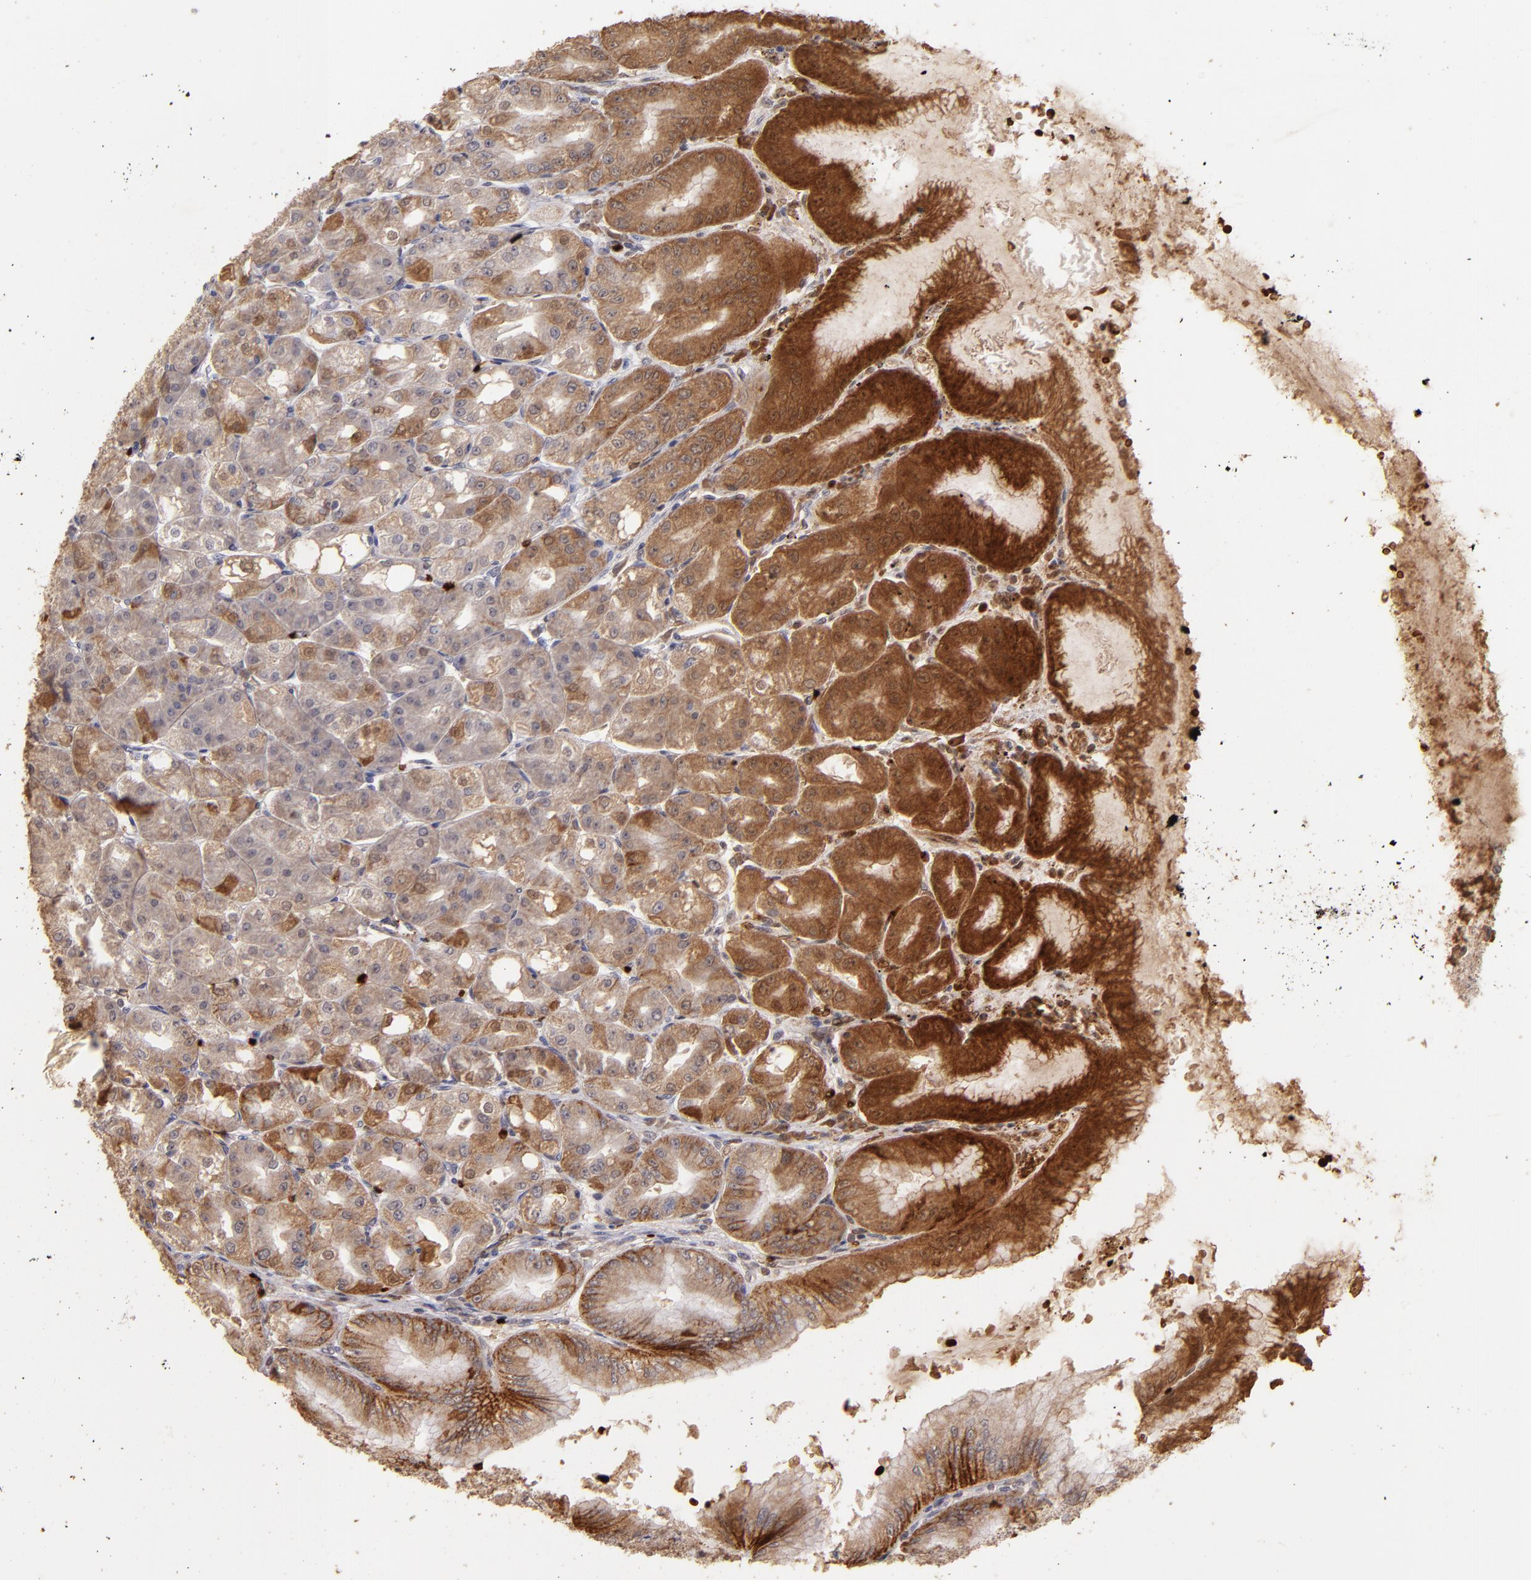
{"staining": {"intensity": "strong", "quantity": ">75%", "location": "cytoplasmic/membranous"}, "tissue": "stomach", "cell_type": "Glandular cells", "image_type": "normal", "snomed": [{"axis": "morphology", "description": "Normal tissue, NOS"}, {"axis": "topography", "description": "Stomach, lower"}], "caption": "Strong cytoplasmic/membranous staining for a protein is seen in about >75% of glandular cells of unremarkable stomach using immunohistochemistry.", "gene": "SERPINC1", "patient": {"sex": "male", "age": 71}}